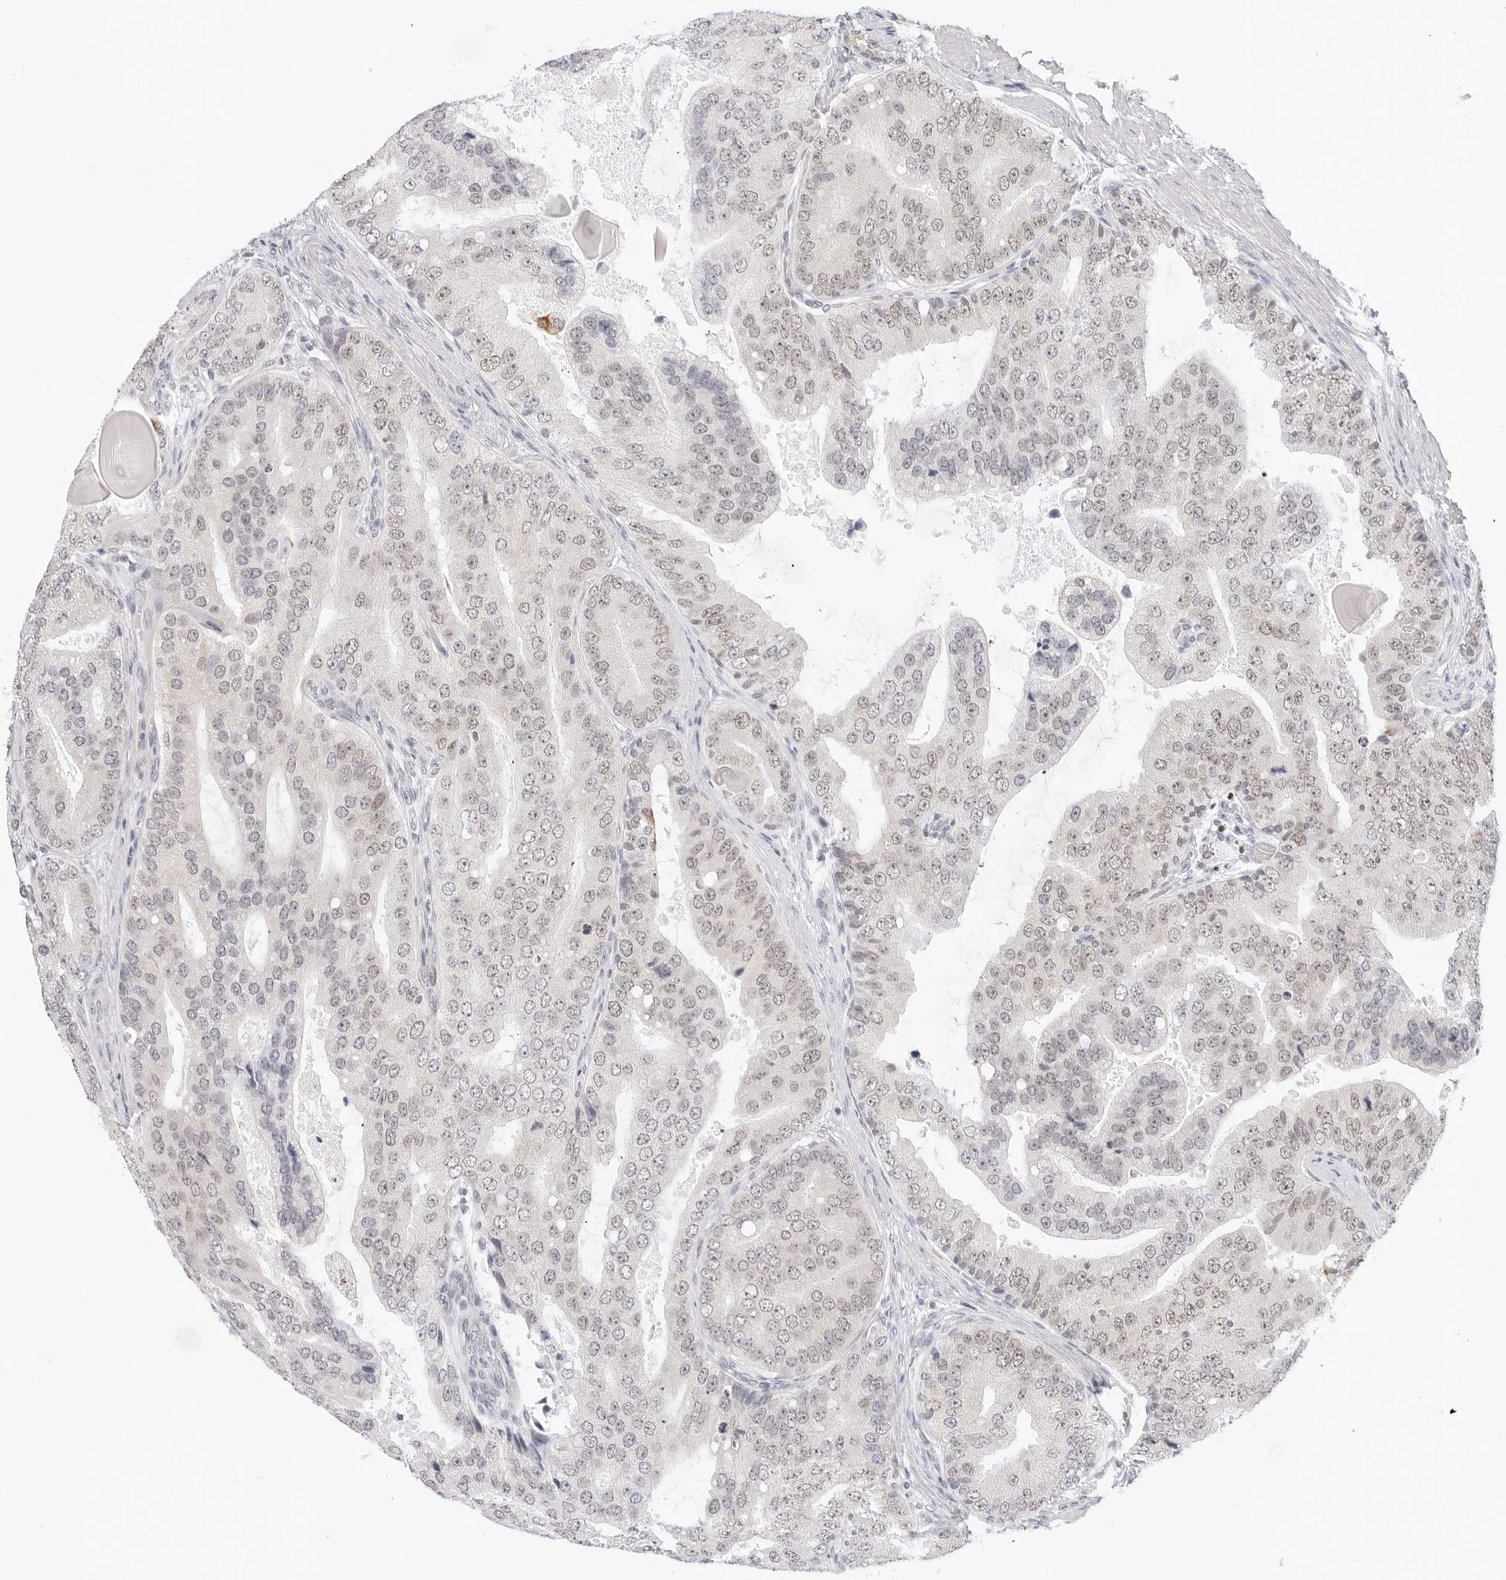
{"staining": {"intensity": "weak", "quantity": "25%-75%", "location": "nuclear"}, "tissue": "prostate cancer", "cell_type": "Tumor cells", "image_type": "cancer", "snomed": [{"axis": "morphology", "description": "Adenocarcinoma, High grade"}, {"axis": "topography", "description": "Prostate"}], "caption": "A low amount of weak nuclear positivity is present in approximately 25%-75% of tumor cells in prostate high-grade adenocarcinoma tissue.", "gene": "TSEN2", "patient": {"sex": "male", "age": 70}}